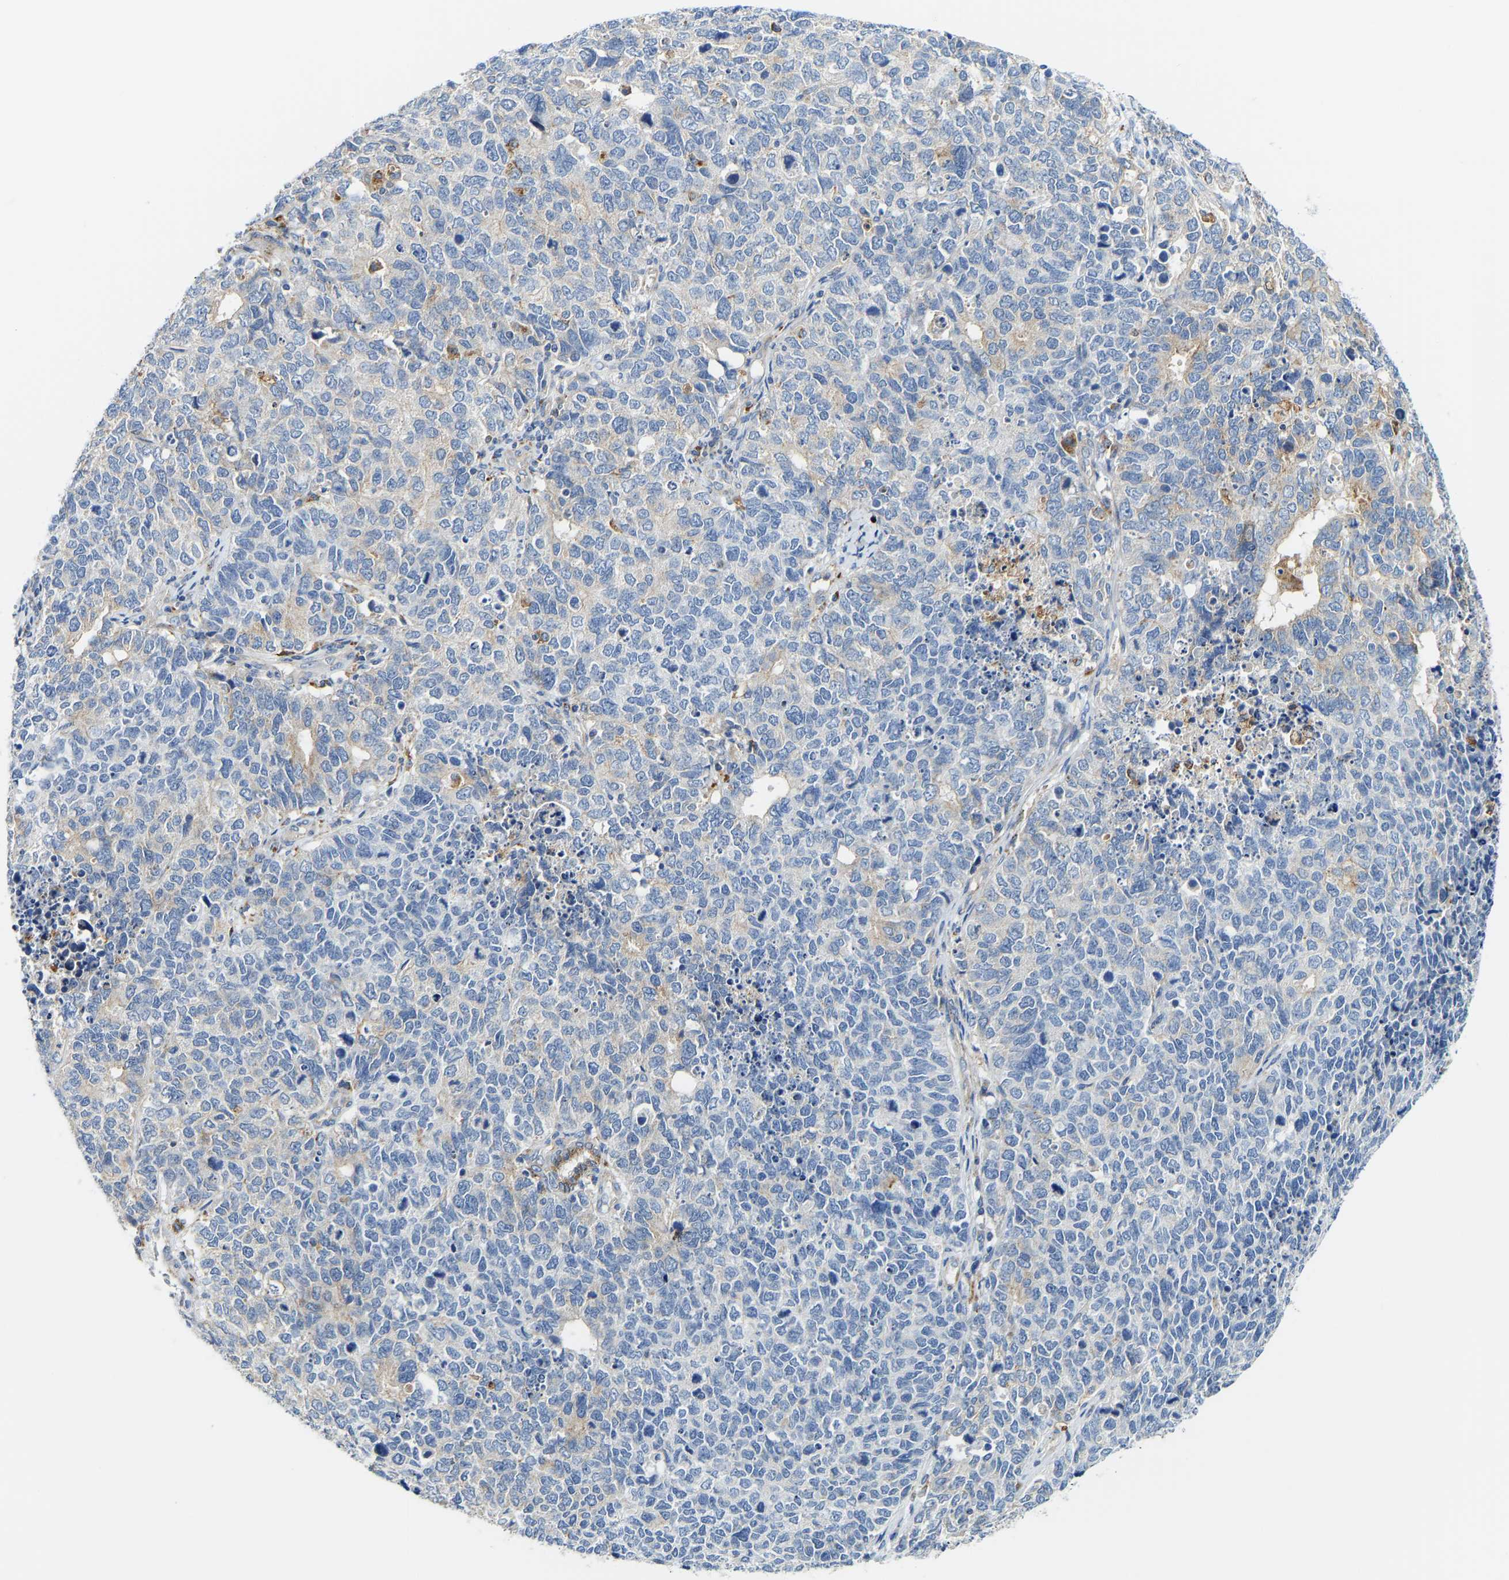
{"staining": {"intensity": "negative", "quantity": "none", "location": "none"}, "tissue": "cervical cancer", "cell_type": "Tumor cells", "image_type": "cancer", "snomed": [{"axis": "morphology", "description": "Squamous cell carcinoma, NOS"}, {"axis": "topography", "description": "Cervix"}], "caption": "Immunohistochemical staining of cervical cancer (squamous cell carcinoma) shows no significant positivity in tumor cells. (Immunohistochemistry (ihc), brightfield microscopy, high magnification).", "gene": "ATP6V1E1", "patient": {"sex": "female", "age": 63}}